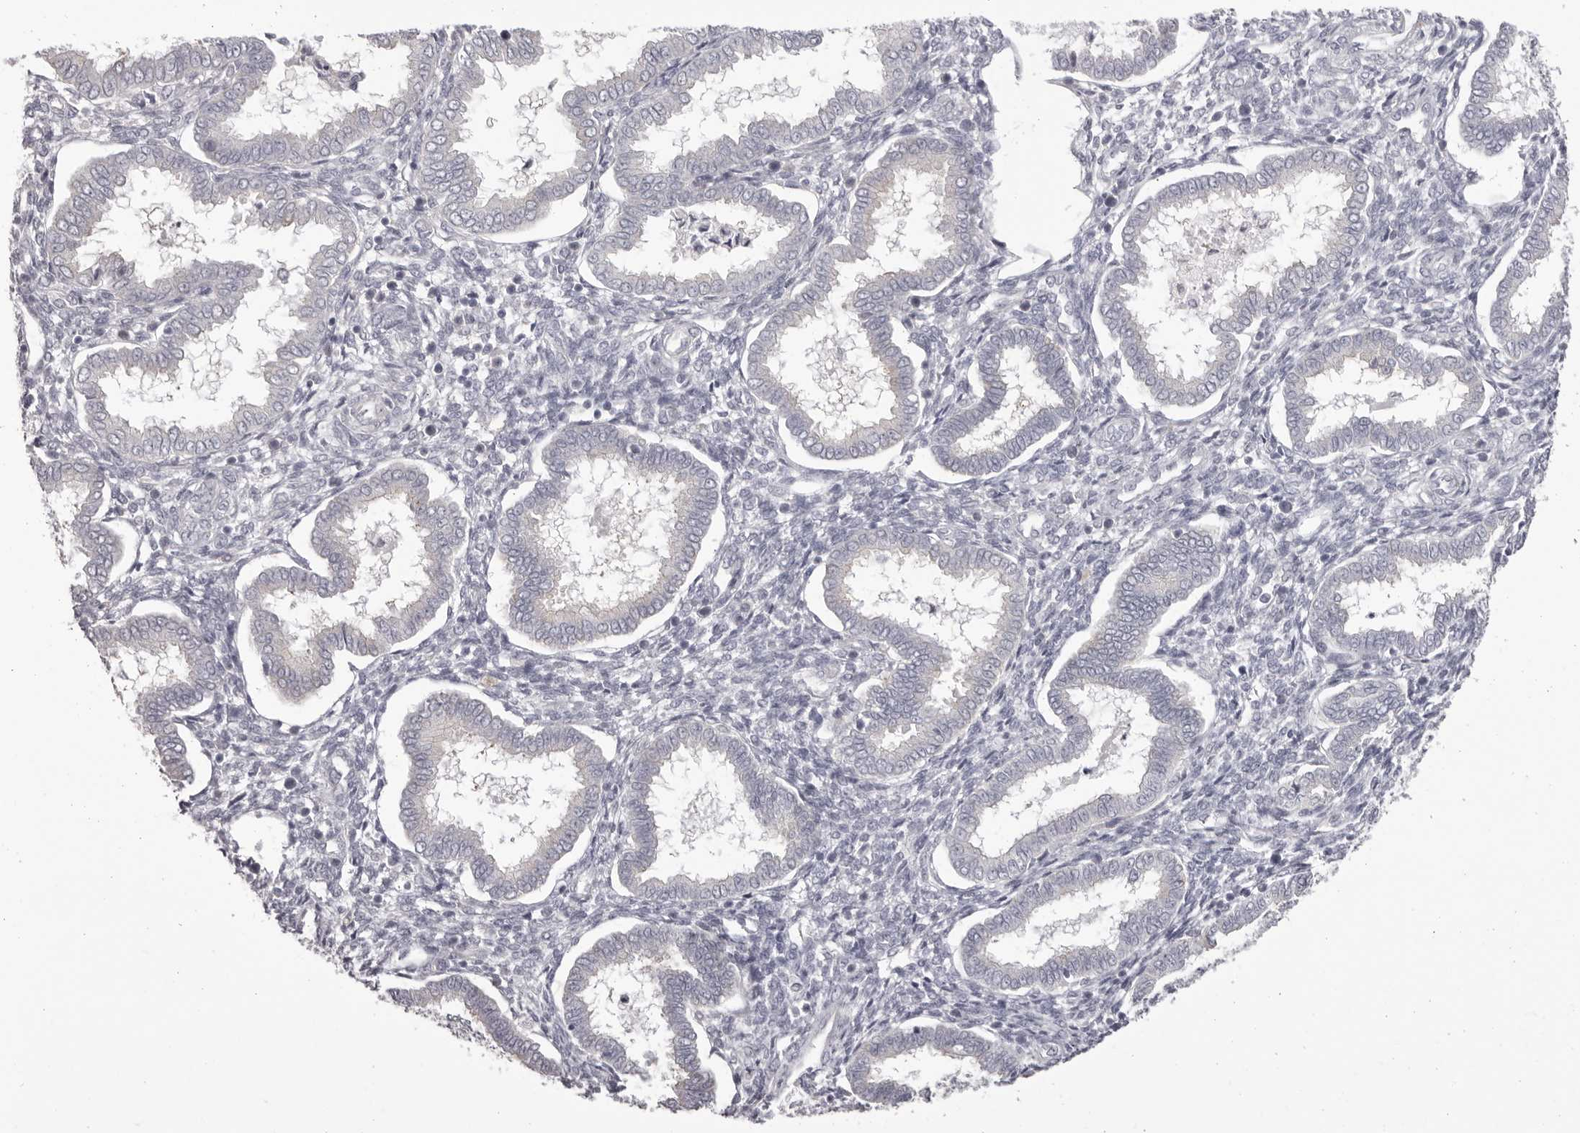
{"staining": {"intensity": "negative", "quantity": "none", "location": "none"}, "tissue": "endometrium", "cell_type": "Cells in endometrial stroma", "image_type": "normal", "snomed": [{"axis": "morphology", "description": "Normal tissue, NOS"}, {"axis": "topography", "description": "Endometrium"}], "caption": "Immunohistochemistry (IHC) histopathology image of benign endometrium stained for a protein (brown), which displays no positivity in cells in endometrial stroma.", "gene": "OTUD3", "patient": {"sex": "female", "age": 24}}